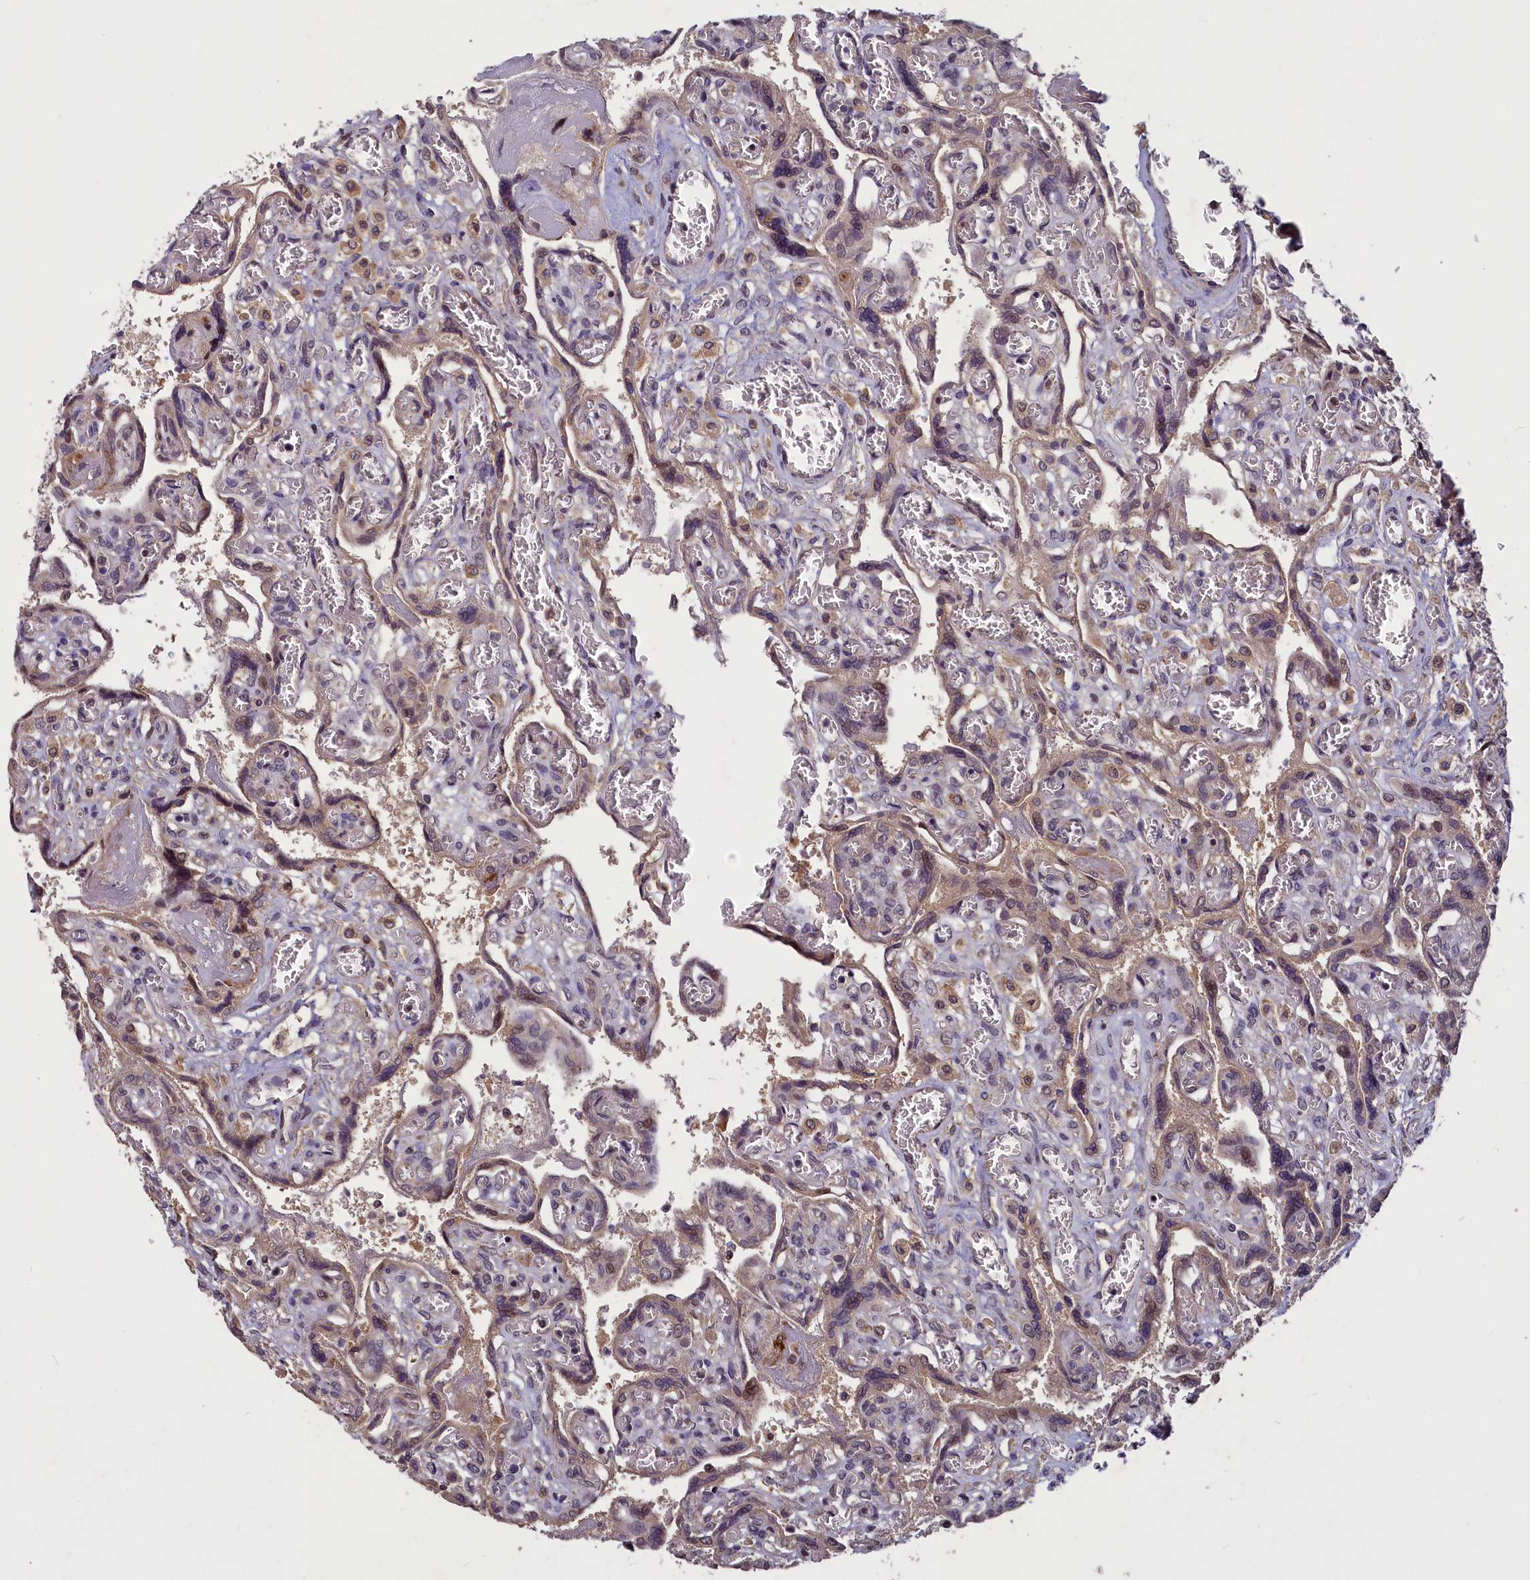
{"staining": {"intensity": "moderate", "quantity": "<25%", "location": "nuclear"}, "tissue": "placenta", "cell_type": "Trophoblastic cells", "image_type": "normal", "snomed": [{"axis": "morphology", "description": "Normal tissue, NOS"}, {"axis": "topography", "description": "Placenta"}], "caption": "The histopathology image reveals staining of normal placenta, revealing moderate nuclear protein positivity (brown color) within trophoblastic cells.", "gene": "NUBP1", "patient": {"sex": "female", "age": 39}}